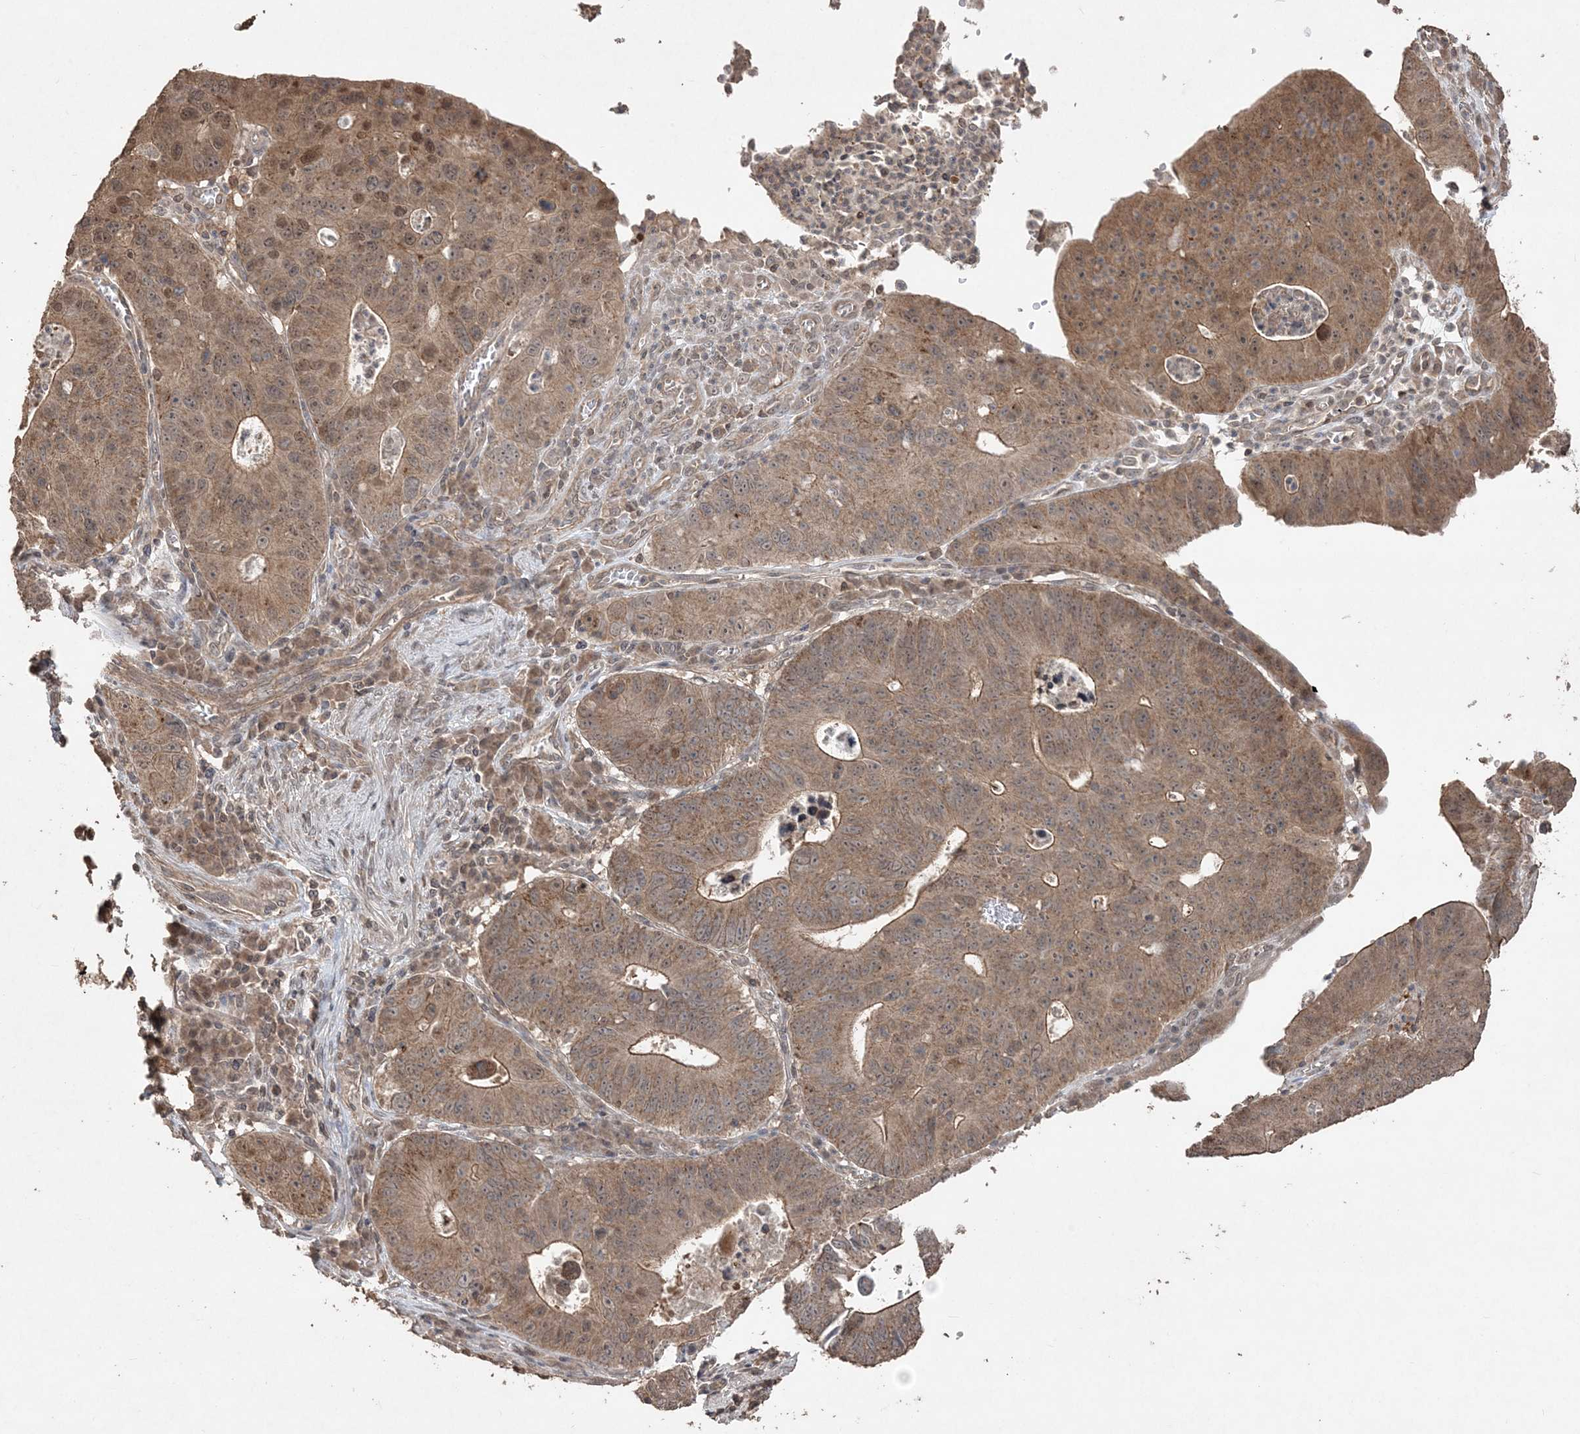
{"staining": {"intensity": "moderate", "quantity": ">75%", "location": "cytoplasmic/membranous,nuclear"}, "tissue": "stomach cancer", "cell_type": "Tumor cells", "image_type": "cancer", "snomed": [{"axis": "morphology", "description": "Adenocarcinoma, NOS"}, {"axis": "topography", "description": "Stomach"}], "caption": "Immunohistochemistry image of neoplastic tissue: stomach cancer stained using IHC displays medium levels of moderate protein expression localized specifically in the cytoplasmic/membranous and nuclear of tumor cells, appearing as a cytoplasmic/membranous and nuclear brown color.", "gene": "EHHADH", "patient": {"sex": "male", "age": 59}}